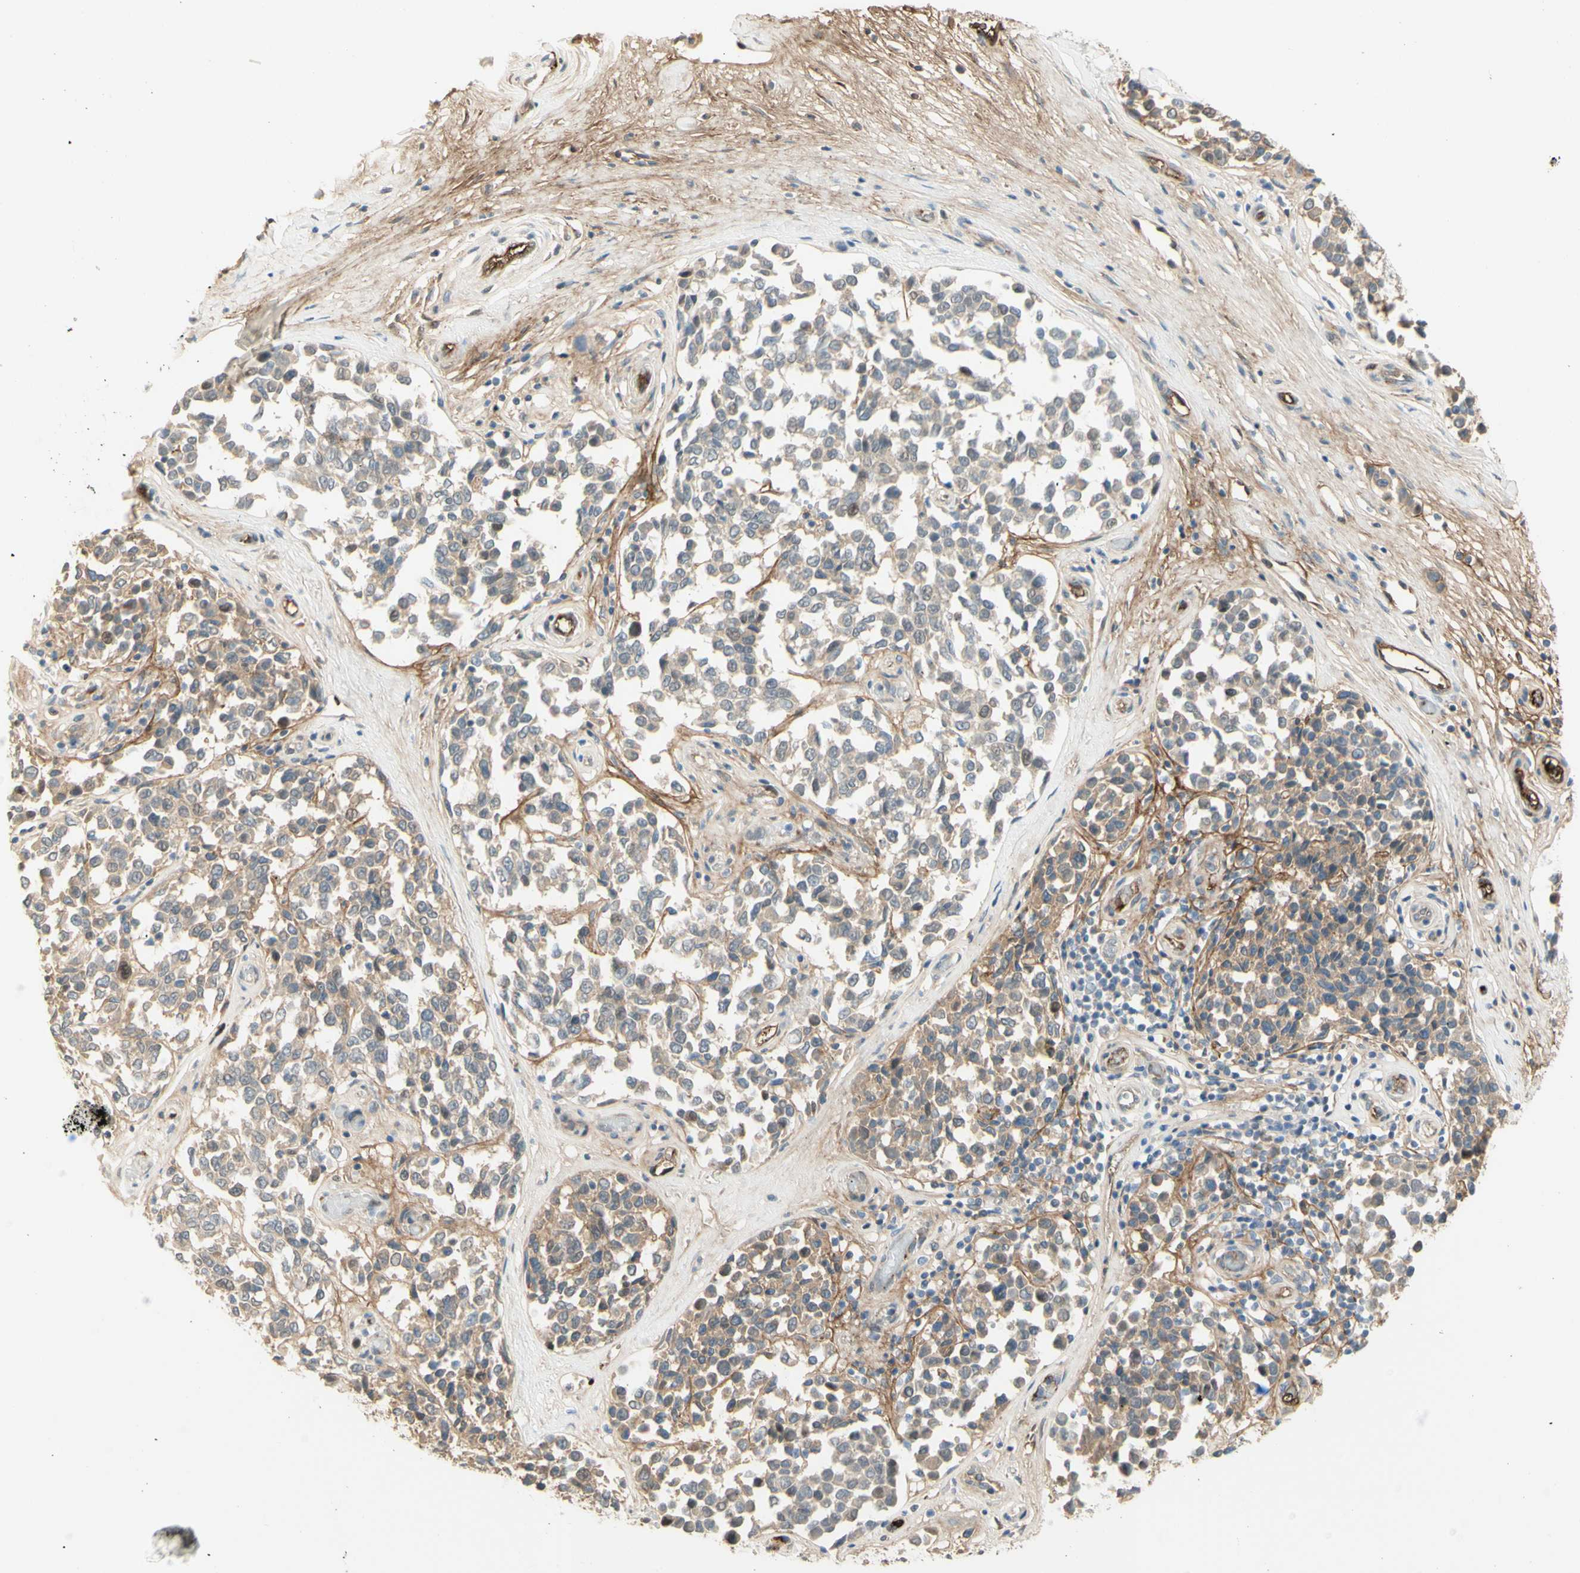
{"staining": {"intensity": "weak", "quantity": "25%-75%", "location": "cytoplasmic/membranous"}, "tissue": "melanoma", "cell_type": "Tumor cells", "image_type": "cancer", "snomed": [{"axis": "morphology", "description": "Malignant melanoma, NOS"}, {"axis": "topography", "description": "Skin"}], "caption": "Immunohistochemical staining of malignant melanoma shows weak cytoplasmic/membranous protein staining in approximately 25%-75% of tumor cells.", "gene": "ANGPT2", "patient": {"sex": "female", "age": 64}}